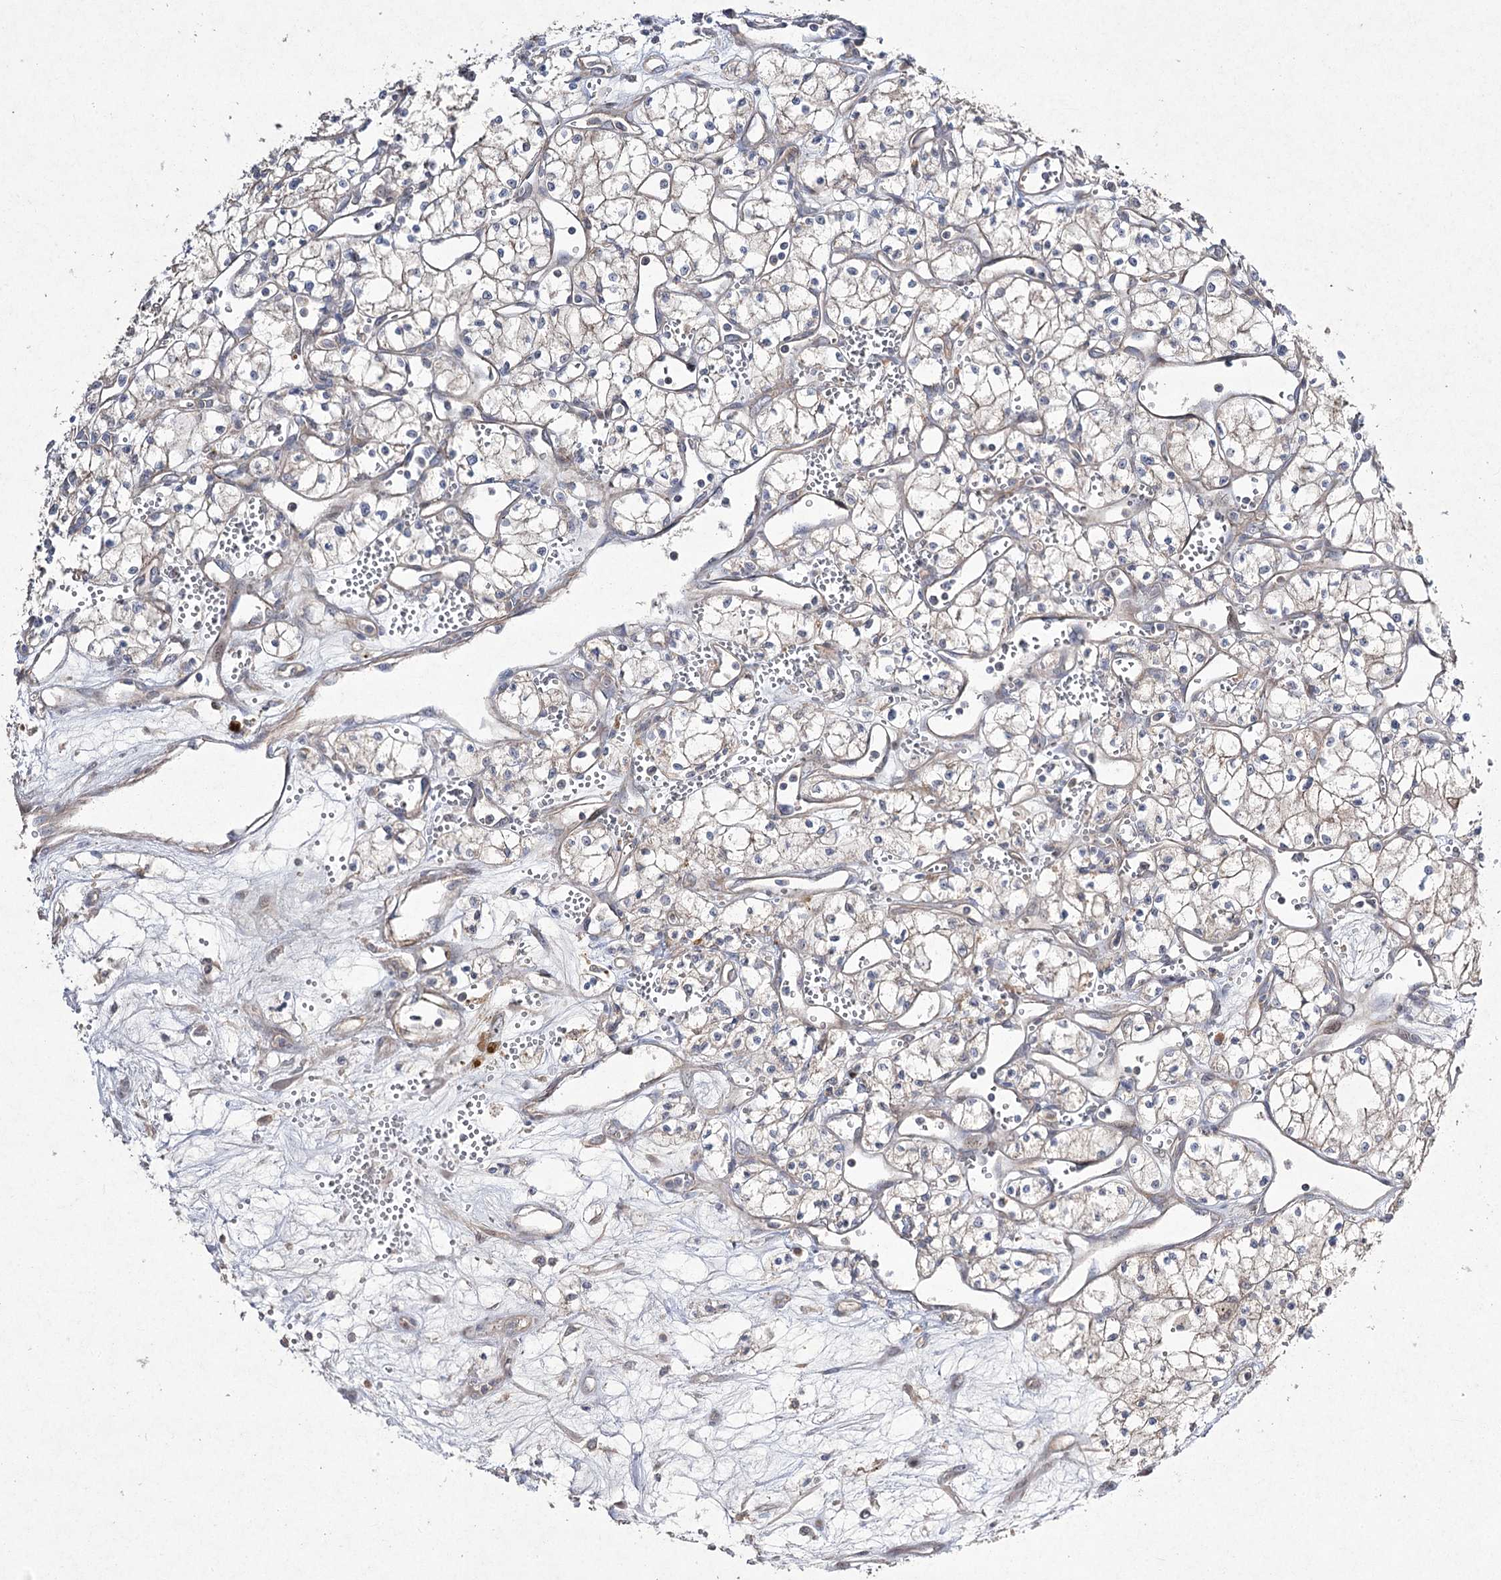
{"staining": {"intensity": "weak", "quantity": "<25%", "location": "cytoplasmic/membranous"}, "tissue": "renal cancer", "cell_type": "Tumor cells", "image_type": "cancer", "snomed": [{"axis": "morphology", "description": "Adenocarcinoma, NOS"}, {"axis": "topography", "description": "Kidney"}], "caption": "Immunohistochemistry (IHC) micrograph of neoplastic tissue: adenocarcinoma (renal) stained with DAB demonstrates no significant protein positivity in tumor cells.", "gene": "FANCL", "patient": {"sex": "male", "age": 59}}